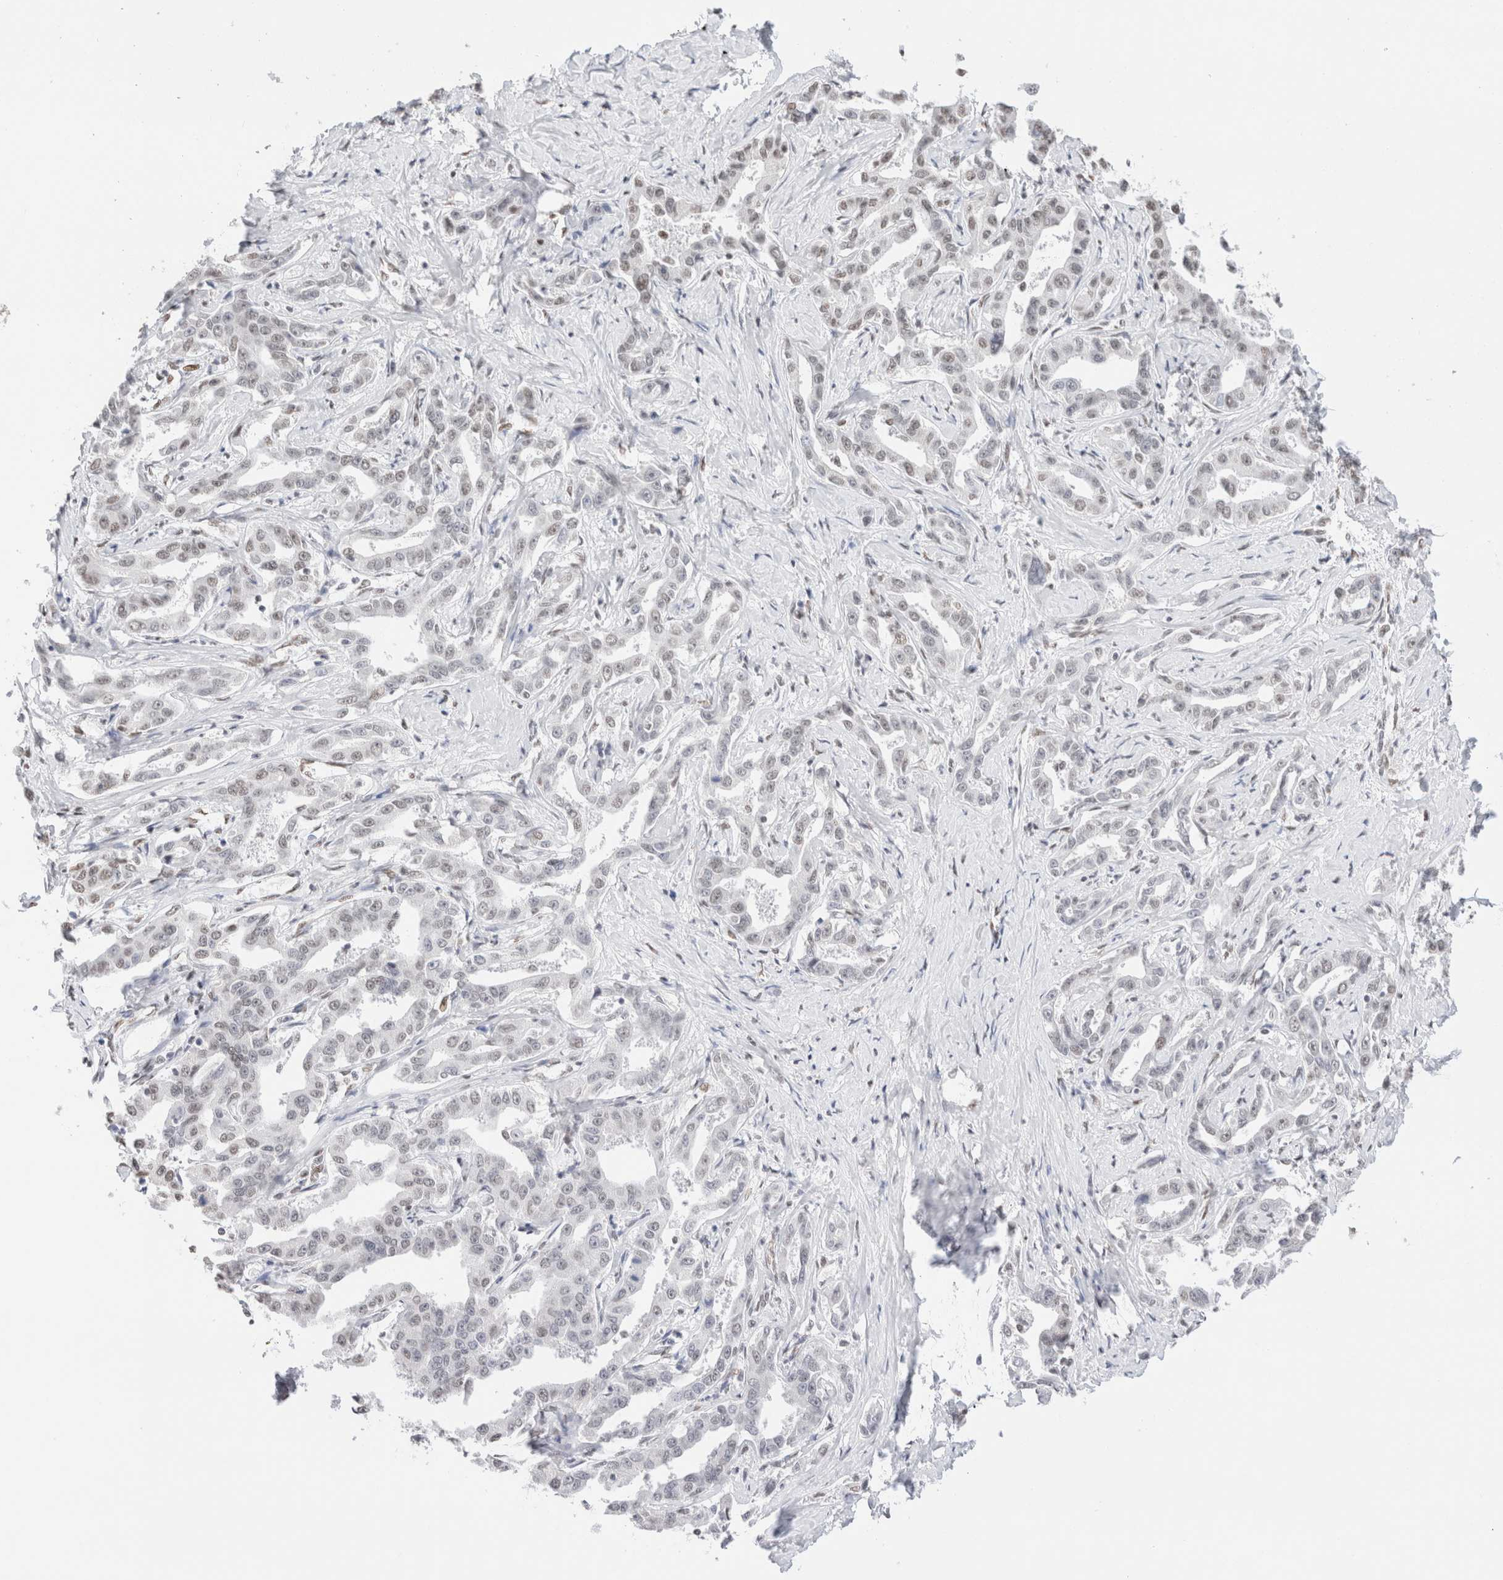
{"staining": {"intensity": "weak", "quantity": "25%-75%", "location": "nuclear"}, "tissue": "liver cancer", "cell_type": "Tumor cells", "image_type": "cancer", "snomed": [{"axis": "morphology", "description": "Cholangiocarcinoma"}, {"axis": "topography", "description": "Liver"}], "caption": "Human liver cholangiocarcinoma stained with a protein marker shows weak staining in tumor cells.", "gene": "SUPT3H", "patient": {"sex": "male", "age": 59}}